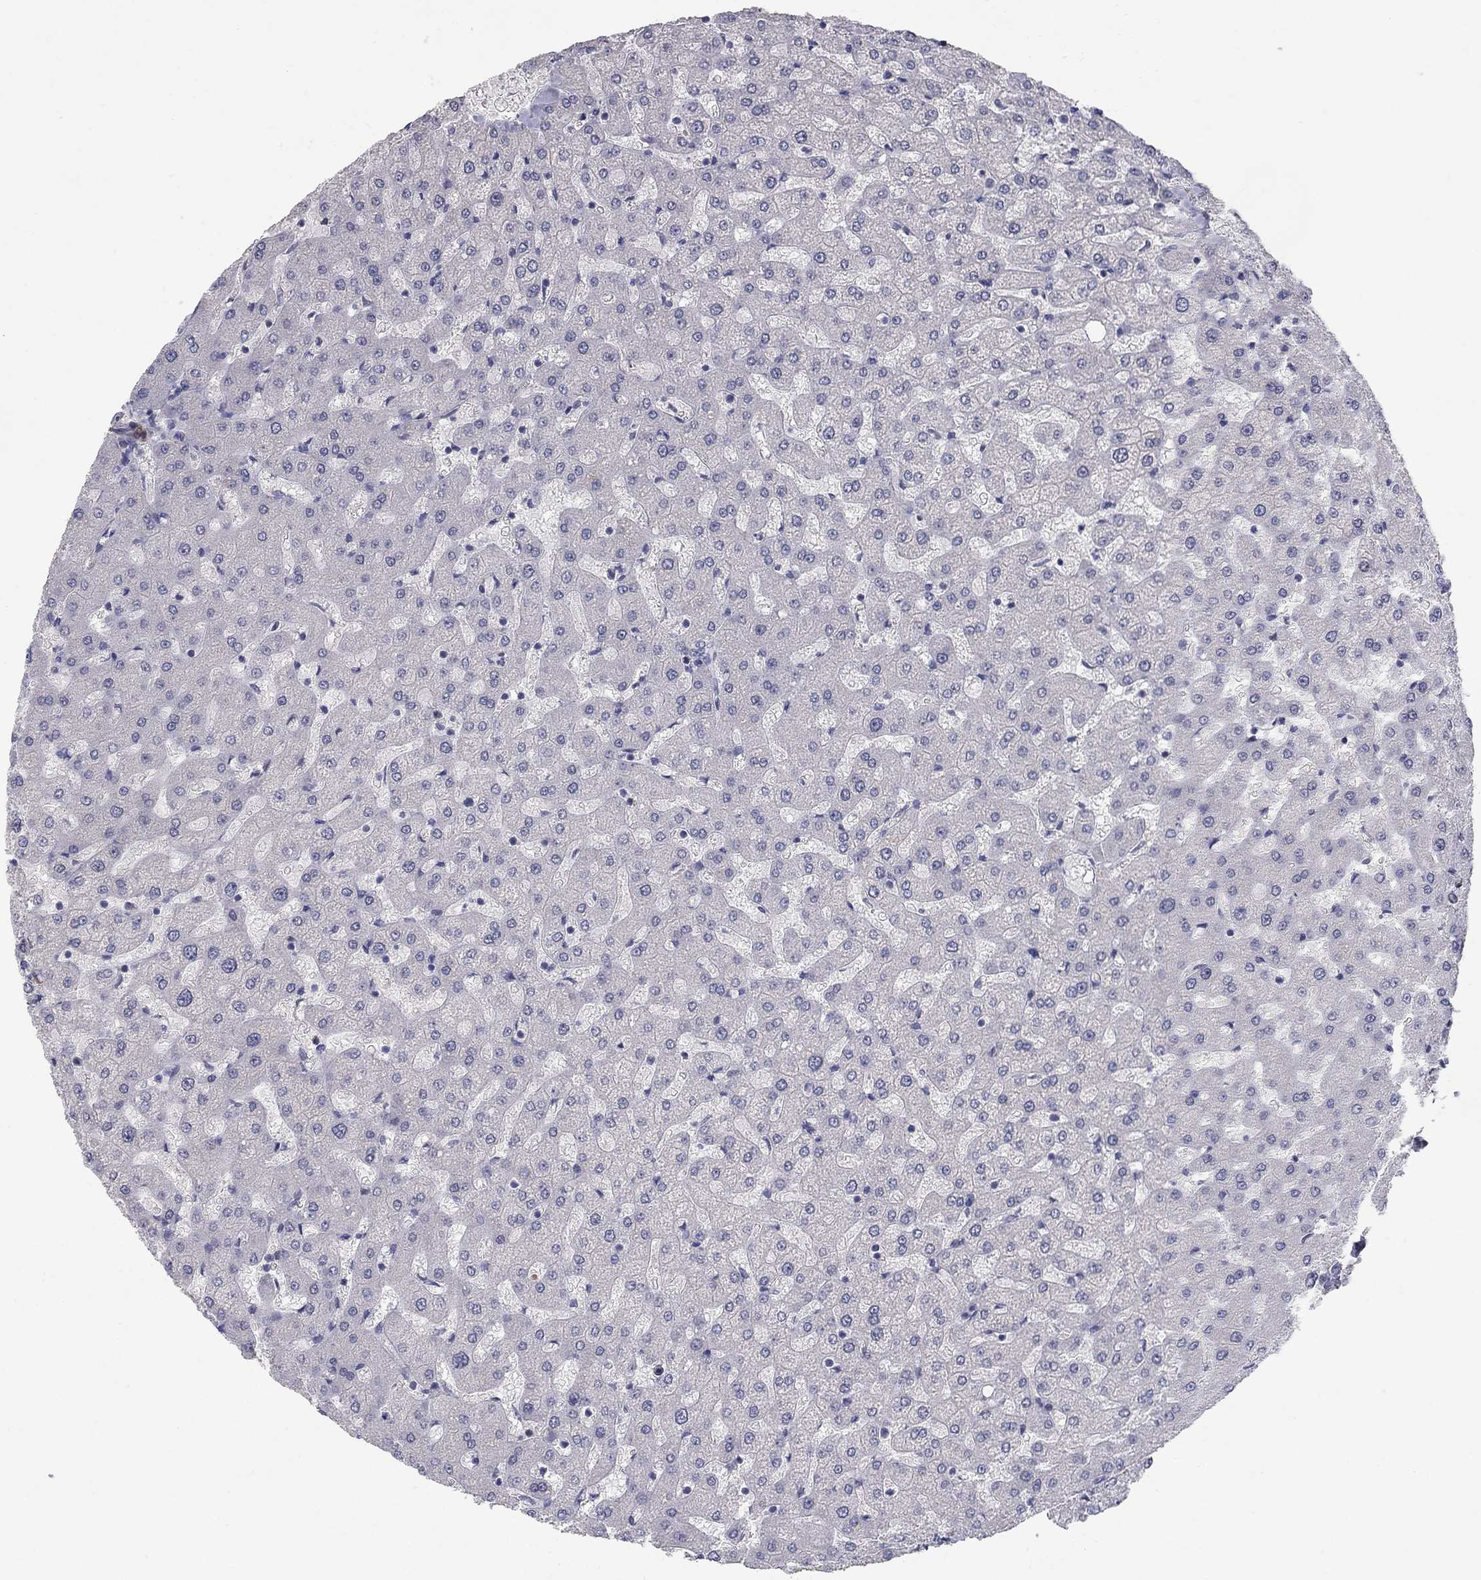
{"staining": {"intensity": "negative", "quantity": "none", "location": "none"}, "tissue": "liver", "cell_type": "Cholangiocytes", "image_type": "normal", "snomed": [{"axis": "morphology", "description": "Normal tissue, NOS"}, {"axis": "topography", "description": "Liver"}], "caption": "Immunohistochemical staining of normal liver exhibits no significant staining in cholangiocytes.", "gene": "NTRK2", "patient": {"sex": "female", "age": 50}}